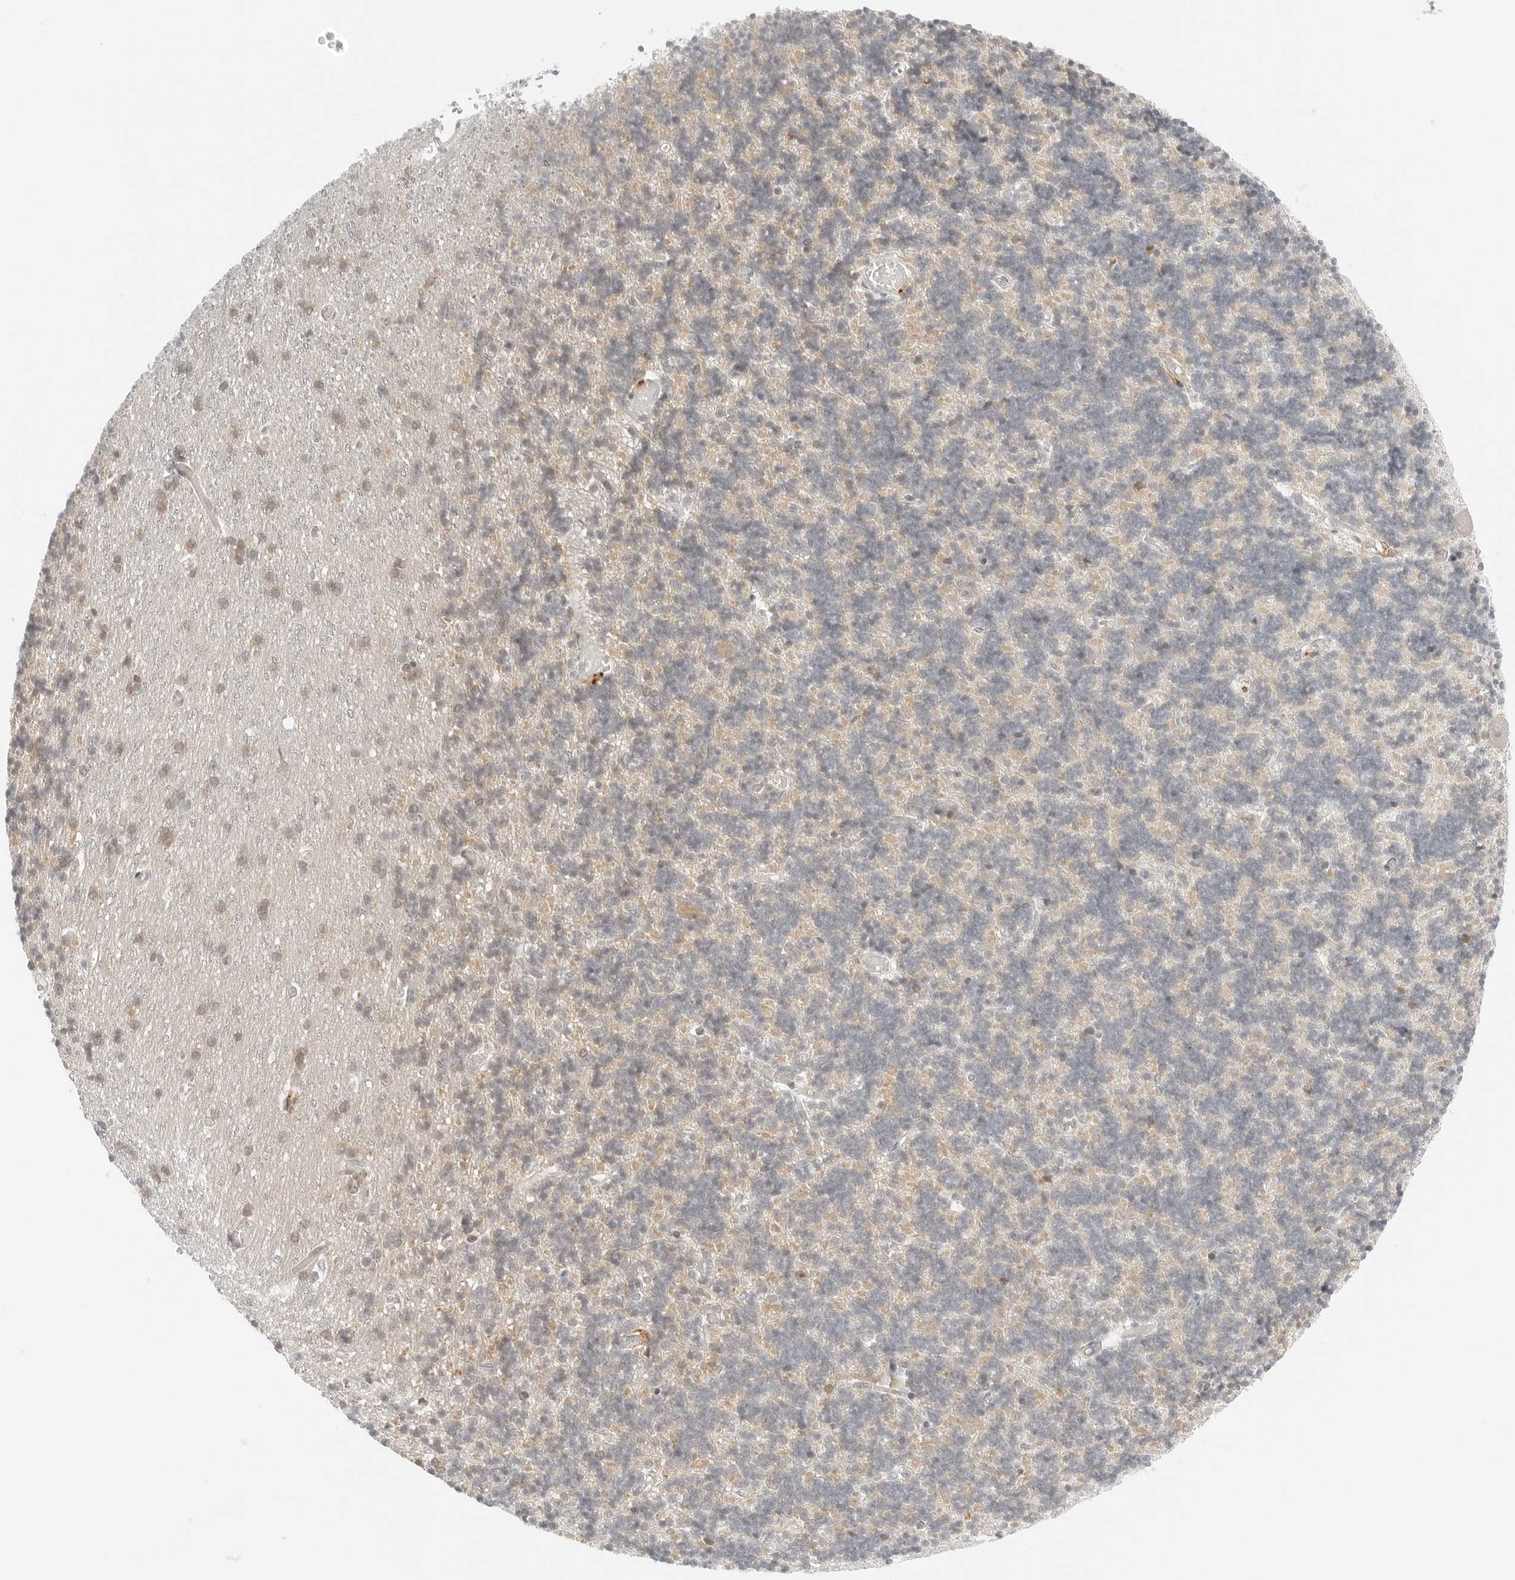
{"staining": {"intensity": "negative", "quantity": "none", "location": "none"}, "tissue": "cerebellum", "cell_type": "Cells in granular layer", "image_type": "normal", "snomed": [{"axis": "morphology", "description": "Normal tissue, NOS"}, {"axis": "topography", "description": "Cerebellum"}], "caption": "The histopathology image demonstrates no staining of cells in granular layer in normal cerebellum.", "gene": "IQCC", "patient": {"sex": "male", "age": 37}}